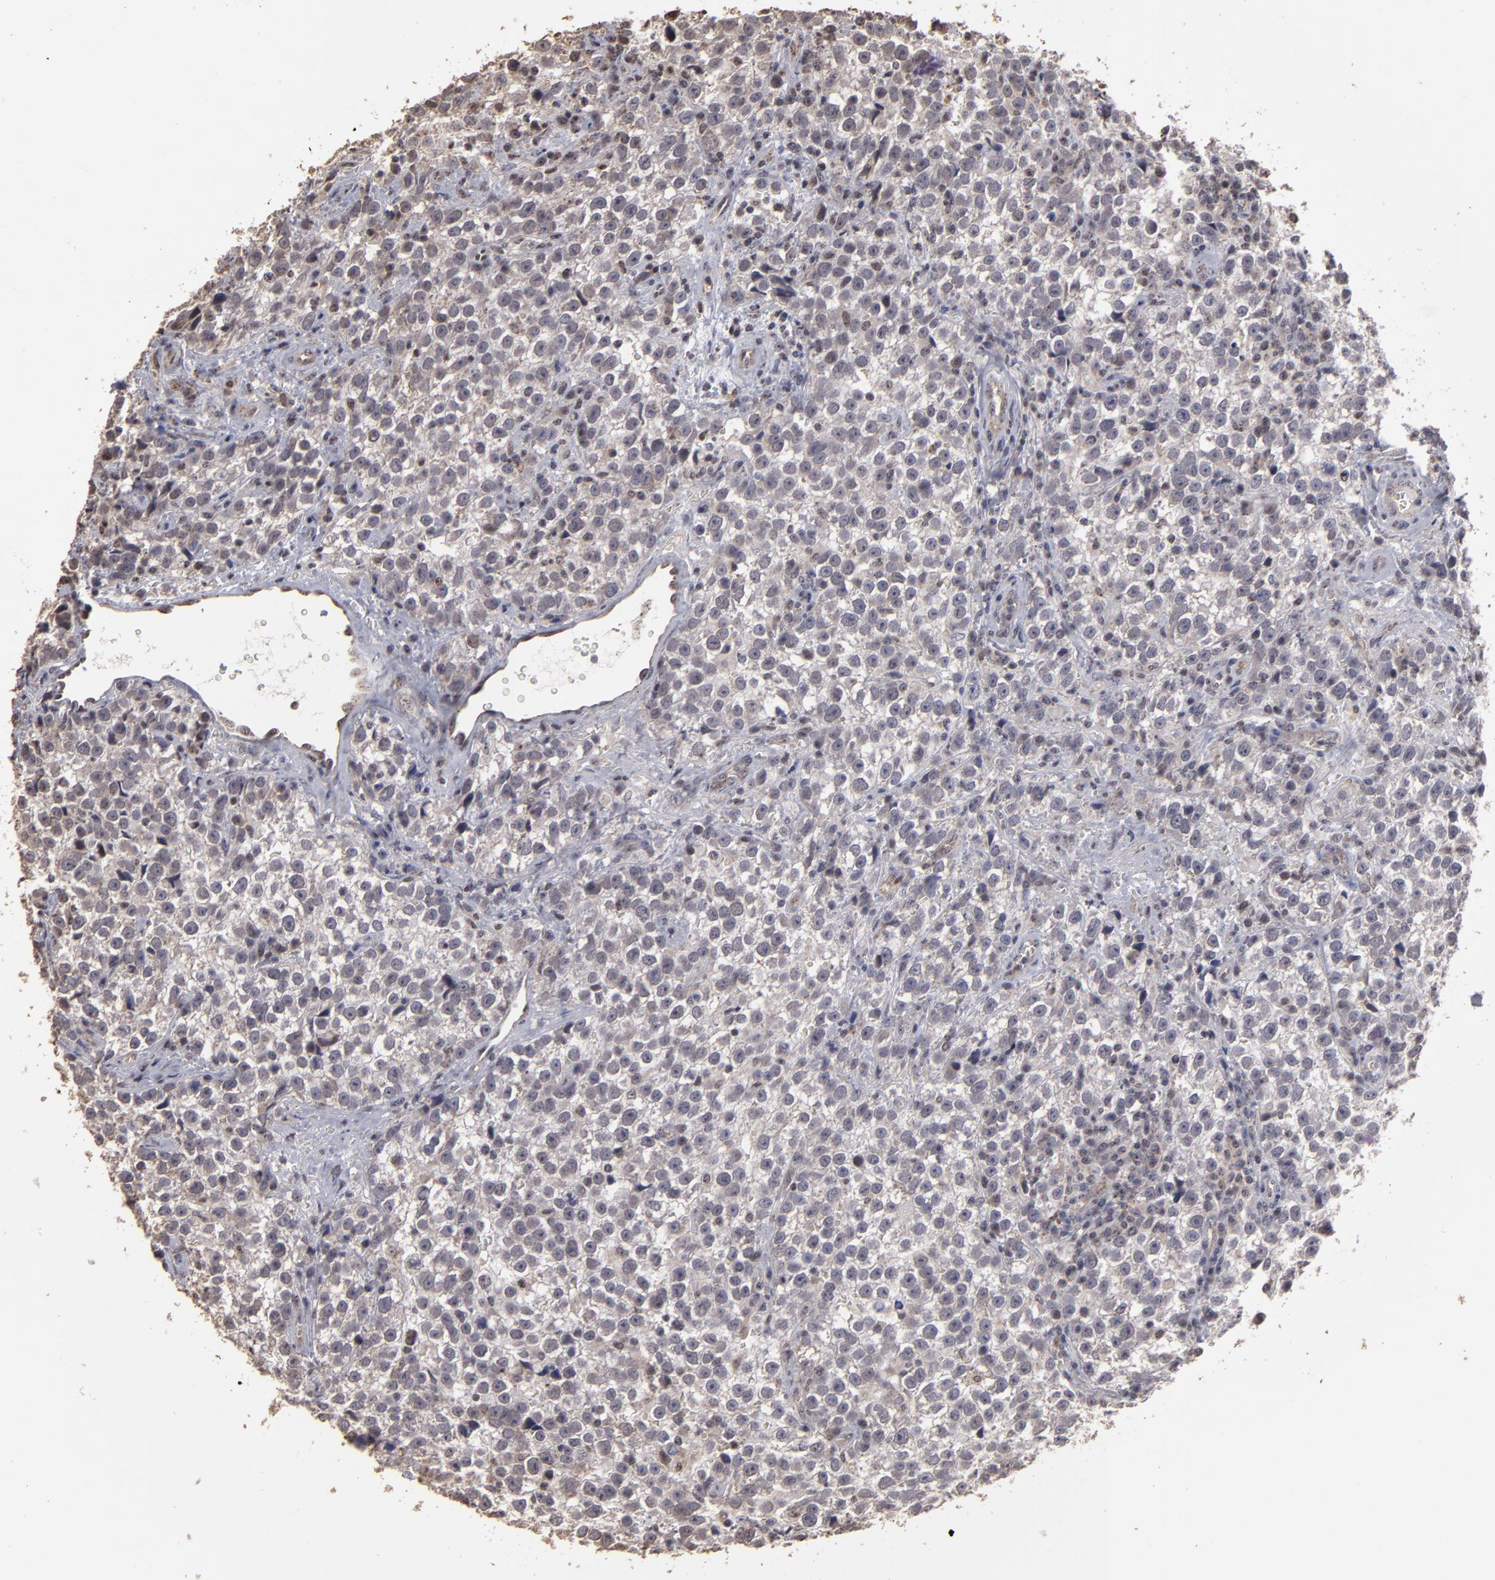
{"staining": {"intensity": "weak", "quantity": "25%-75%", "location": "cytoplasmic/membranous"}, "tissue": "testis cancer", "cell_type": "Tumor cells", "image_type": "cancer", "snomed": [{"axis": "morphology", "description": "Seminoma, NOS"}, {"axis": "topography", "description": "Testis"}], "caption": "Seminoma (testis) stained with IHC exhibits weak cytoplasmic/membranous staining in approximately 25%-75% of tumor cells.", "gene": "CD55", "patient": {"sex": "male", "age": 38}}